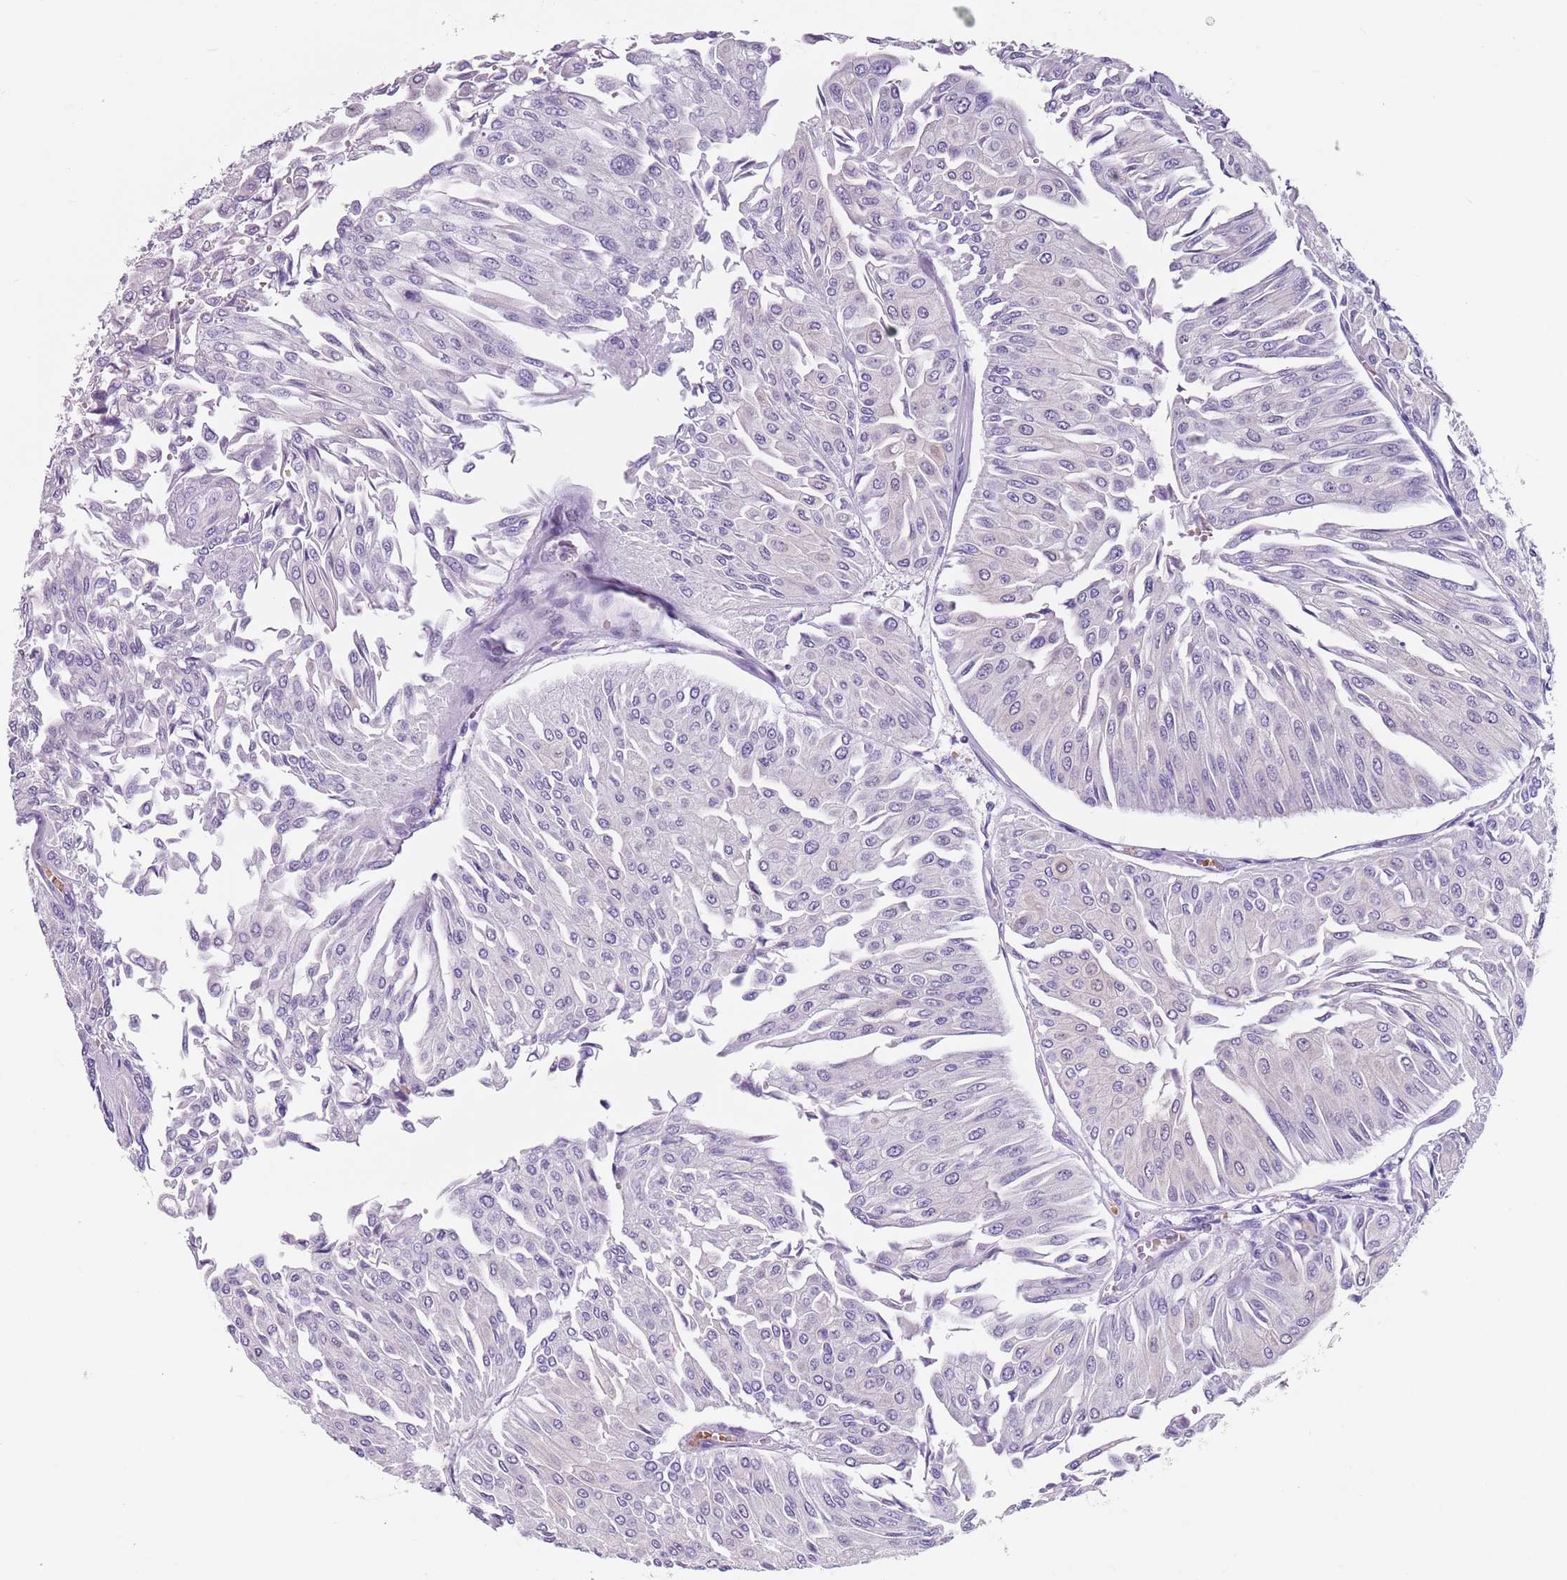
{"staining": {"intensity": "negative", "quantity": "none", "location": "none"}, "tissue": "urothelial cancer", "cell_type": "Tumor cells", "image_type": "cancer", "snomed": [{"axis": "morphology", "description": "Urothelial carcinoma, Low grade"}, {"axis": "topography", "description": "Urinary bladder"}], "caption": "Tumor cells are negative for brown protein staining in urothelial carcinoma (low-grade).", "gene": "SPESP1", "patient": {"sex": "male", "age": 67}}